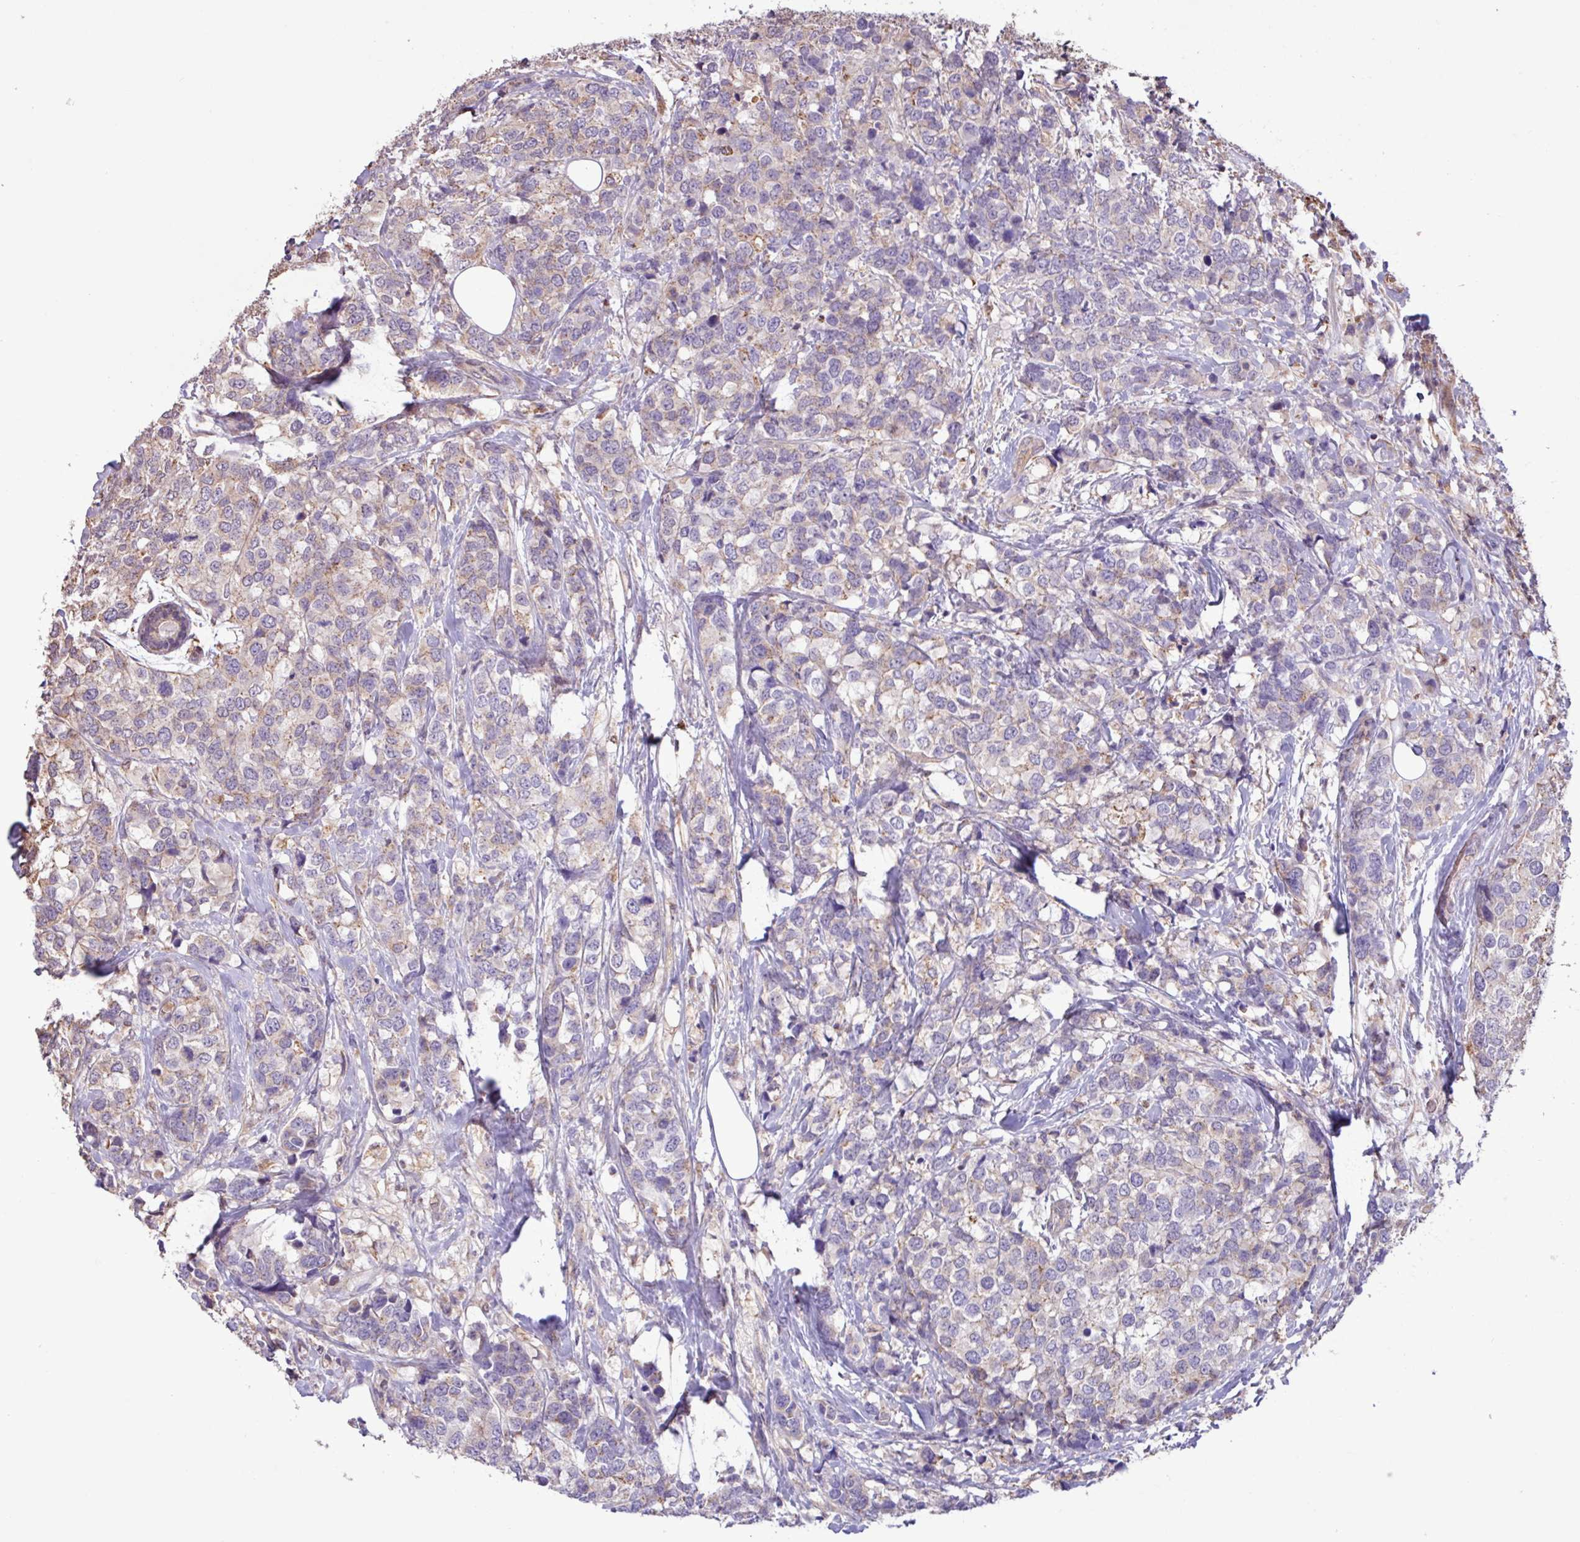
{"staining": {"intensity": "weak", "quantity": "<25%", "location": "cytoplasmic/membranous"}, "tissue": "breast cancer", "cell_type": "Tumor cells", "image_type": "cancer", "snomed": [{"axis": "morphology", "description": "Lobular carcinoma"}, {"axis": "topography", "description": "Breast"}], "caption": "High magnification brightfield microscopy of breast lobular carcinoma stained with DAB (3,3'-diaminobenzidine) (brown) and counterstained with hematoxylin (blue): tumor cells show no significant positivity.", "gene": "CHST11", "patient": {"sex": "female", "age": 59}}